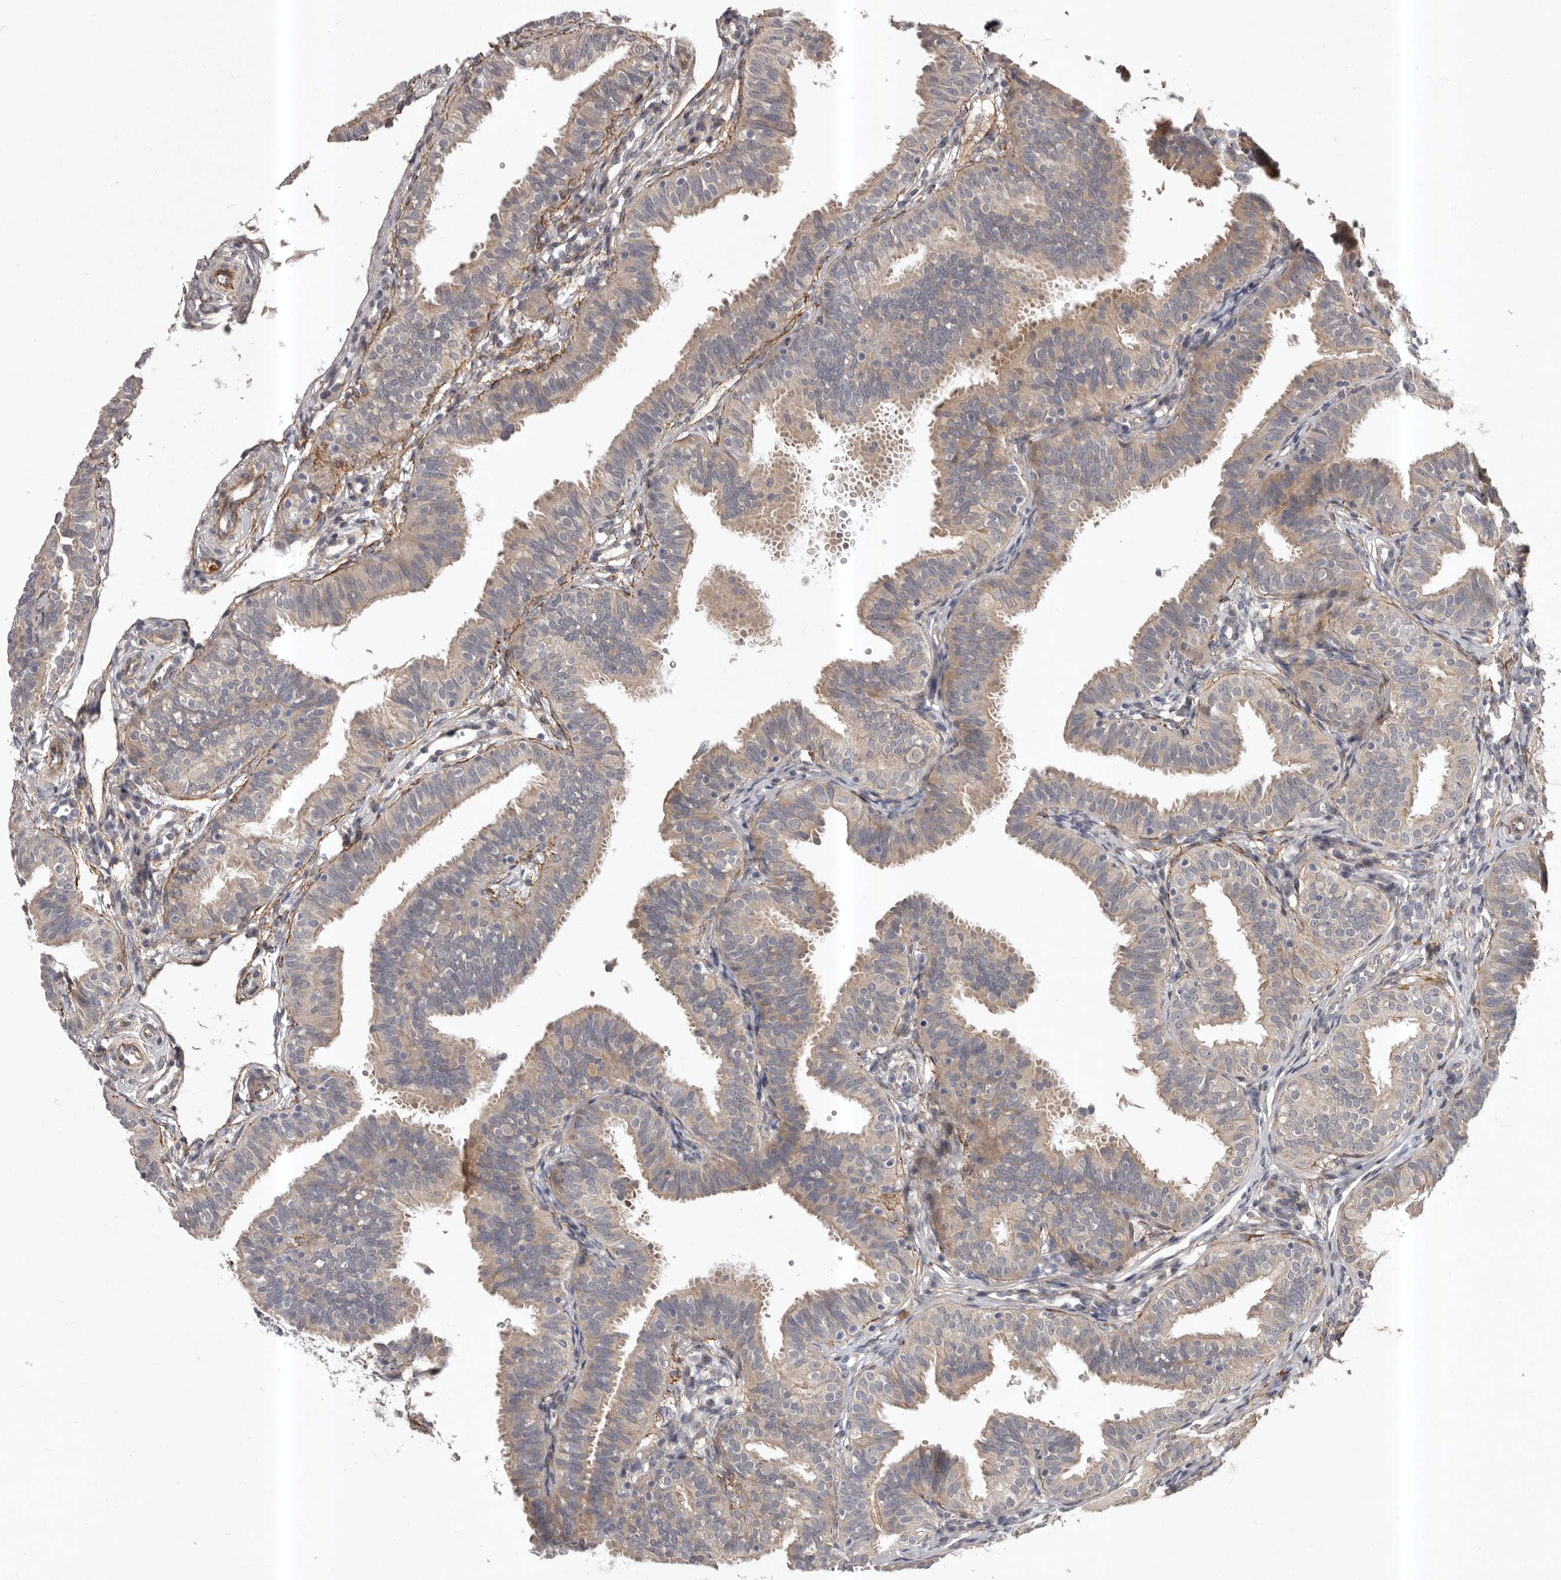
{"staining": {"intensity": "weak", "quantity": "<25%", "location": "cytoplasmic/membranous"}, "tissue": "fallopian tube", "cell_type": "Glandular cells", "image_type": "normal", "snomed": [{"axis": "morphology", "description": "Normal tissue, NOS"}, {"axis": "topography", "description": "Fallopian tube"}], "caption": "Photomicrograph shows no significant protein positivity in glandular cells of unremarkable fallopian tube.", "gene": "HBS1L", "patient": {"sex": "female", "age": 35}}